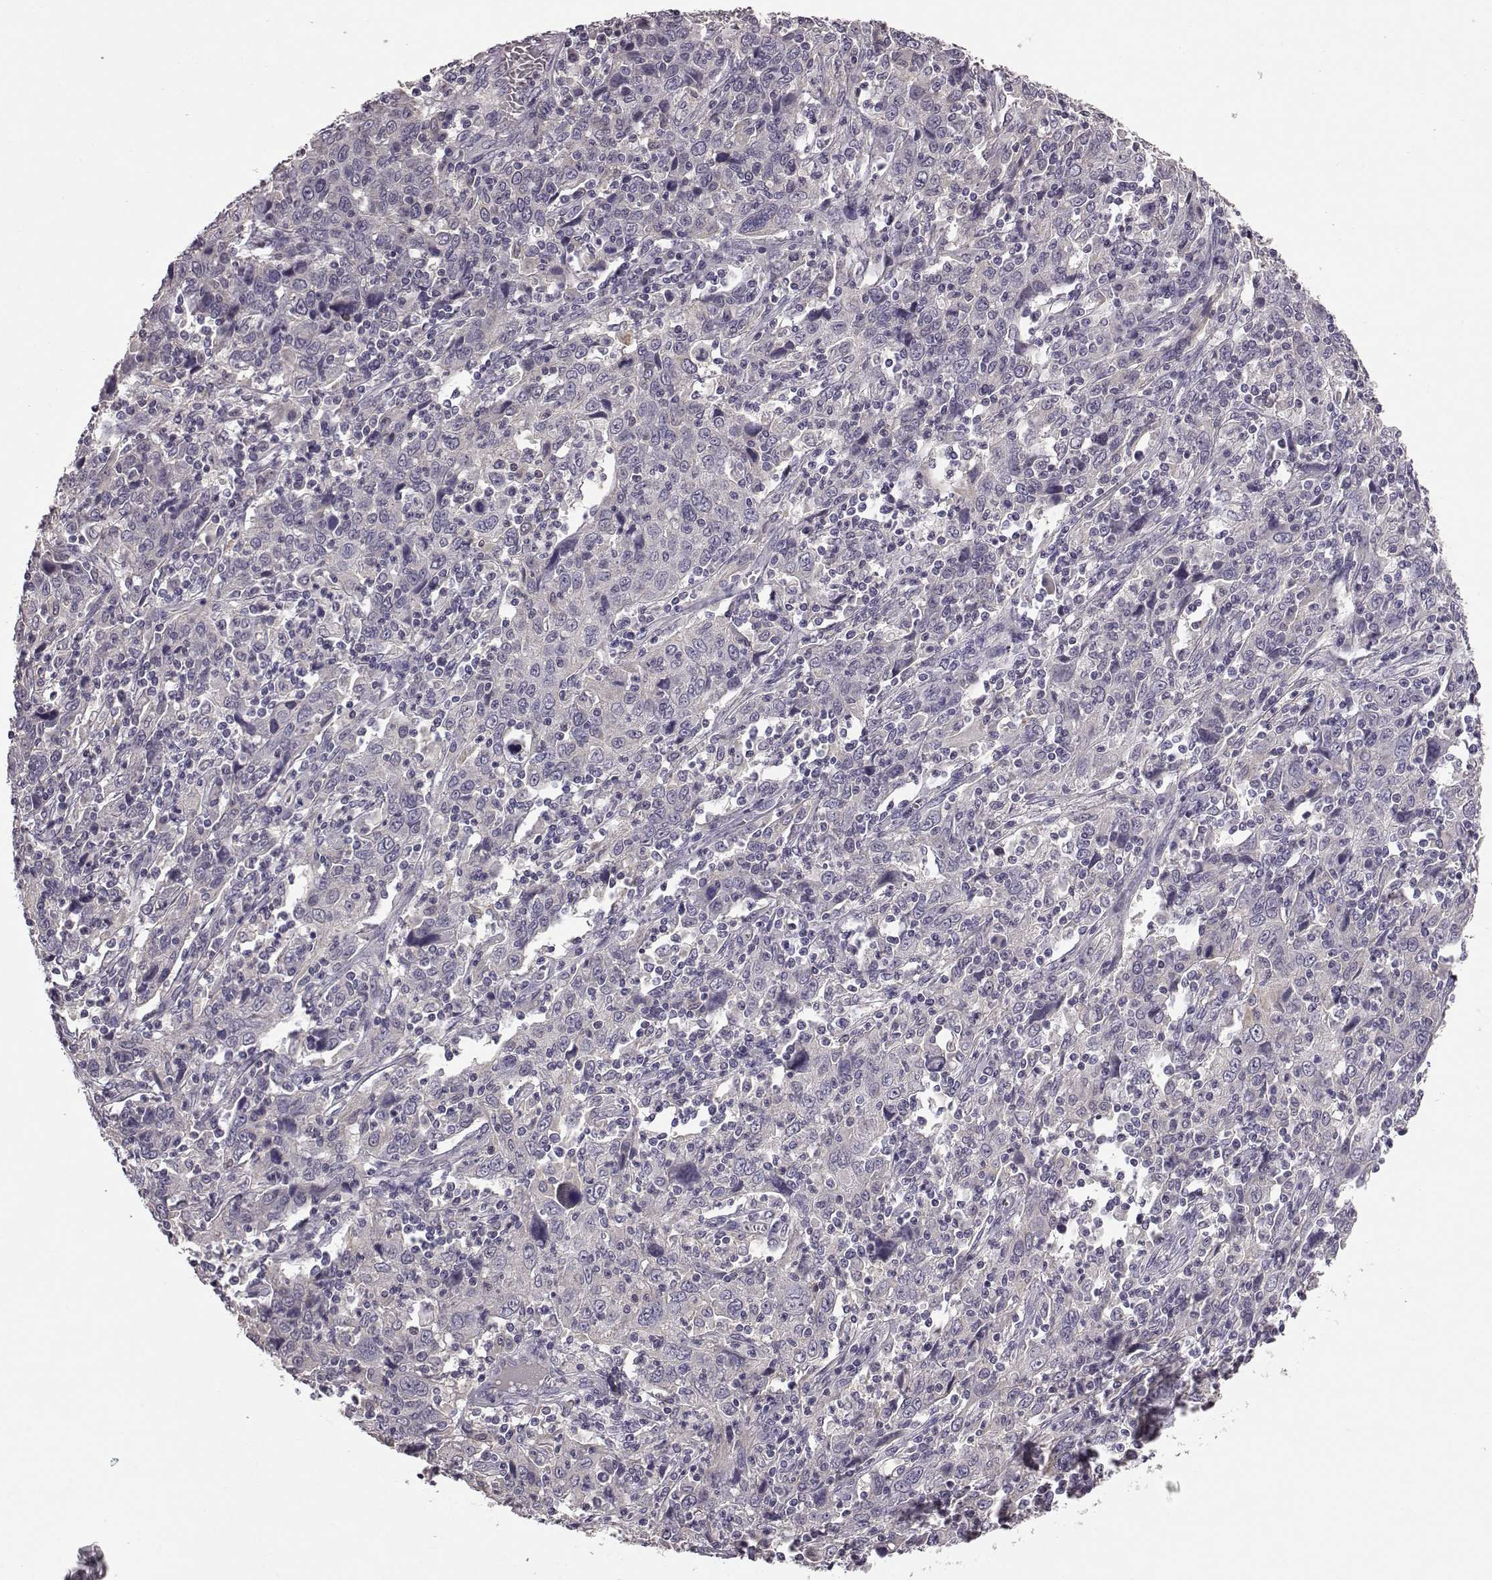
{"staining": {"intensity": "negative", "quantity": "none", "location": "none"}, "tissue": "cervical cancer", "cell_type": "Tumor cells", "image_type": "cancer", "snomed": [{"axis": "morphology", "description": "Squamous cell carcinoma, NOS"}, {"axis": "topography", "description": "Cervix"}], "caption": "An image of cervical cancer stained for a protein shows no brown staining in tumor cells. (Brightfield microscopy of DAB IHC at high magnification).", "gene": "KRT85", "patient": {"sex": "female", "age": 46}}